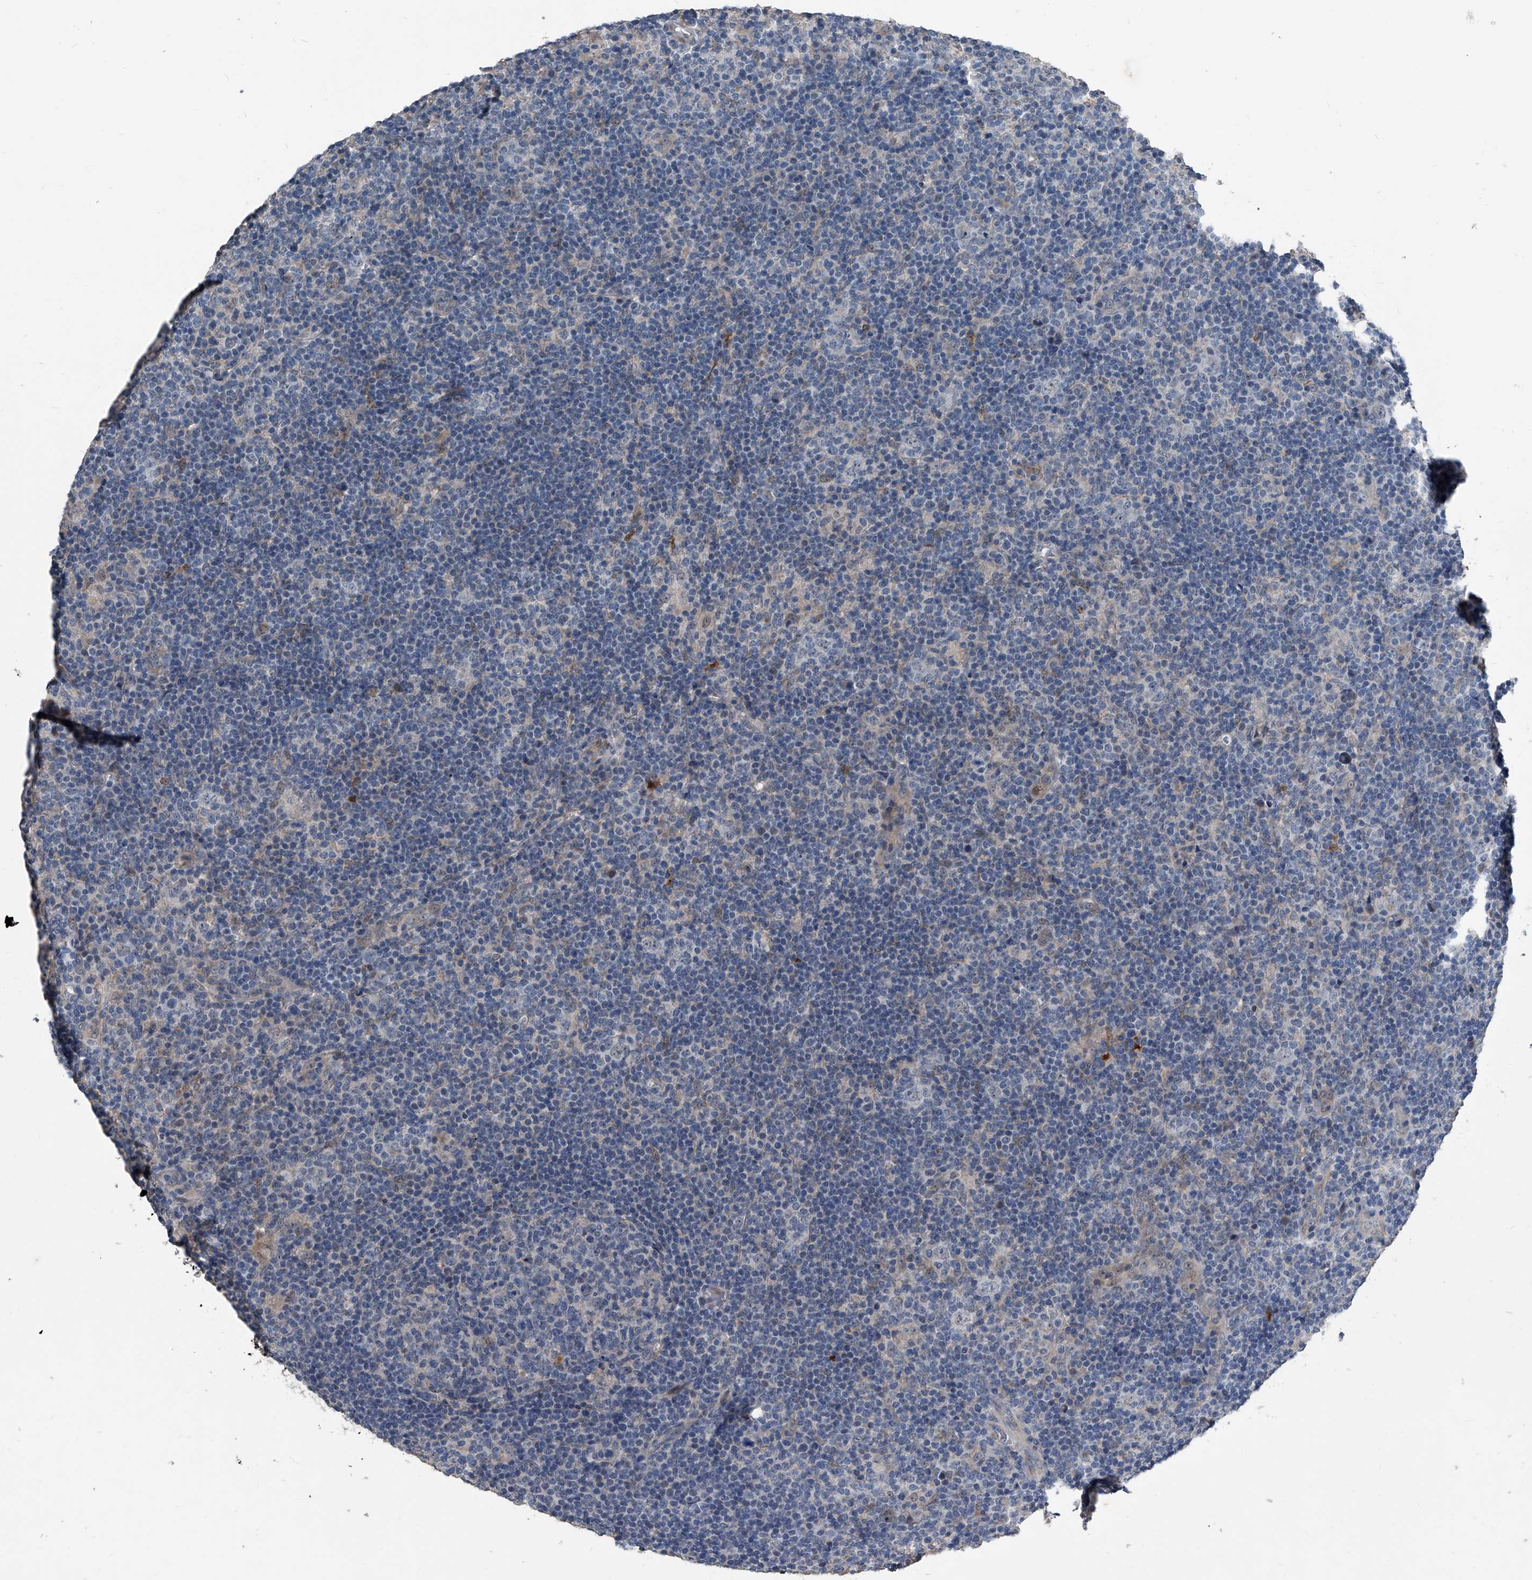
{"staining": {"intensity": "negative", "quantity": "none", "location": "none"}, "tissue": "lymphoma", "cell_type": "Tumor cells", "image_type": "cancer", "snomed": [{"axis": "morphology", "description": "Hodgkin's disease, NOS"}, {"axis": "topography", "description": "Lymph node"}], "caption": "Tumor cells are negative for brown protein staining in Hodgkin's disease.", "gene": "PHACTR1", "patient": {"sex": "female", "age": 57}}